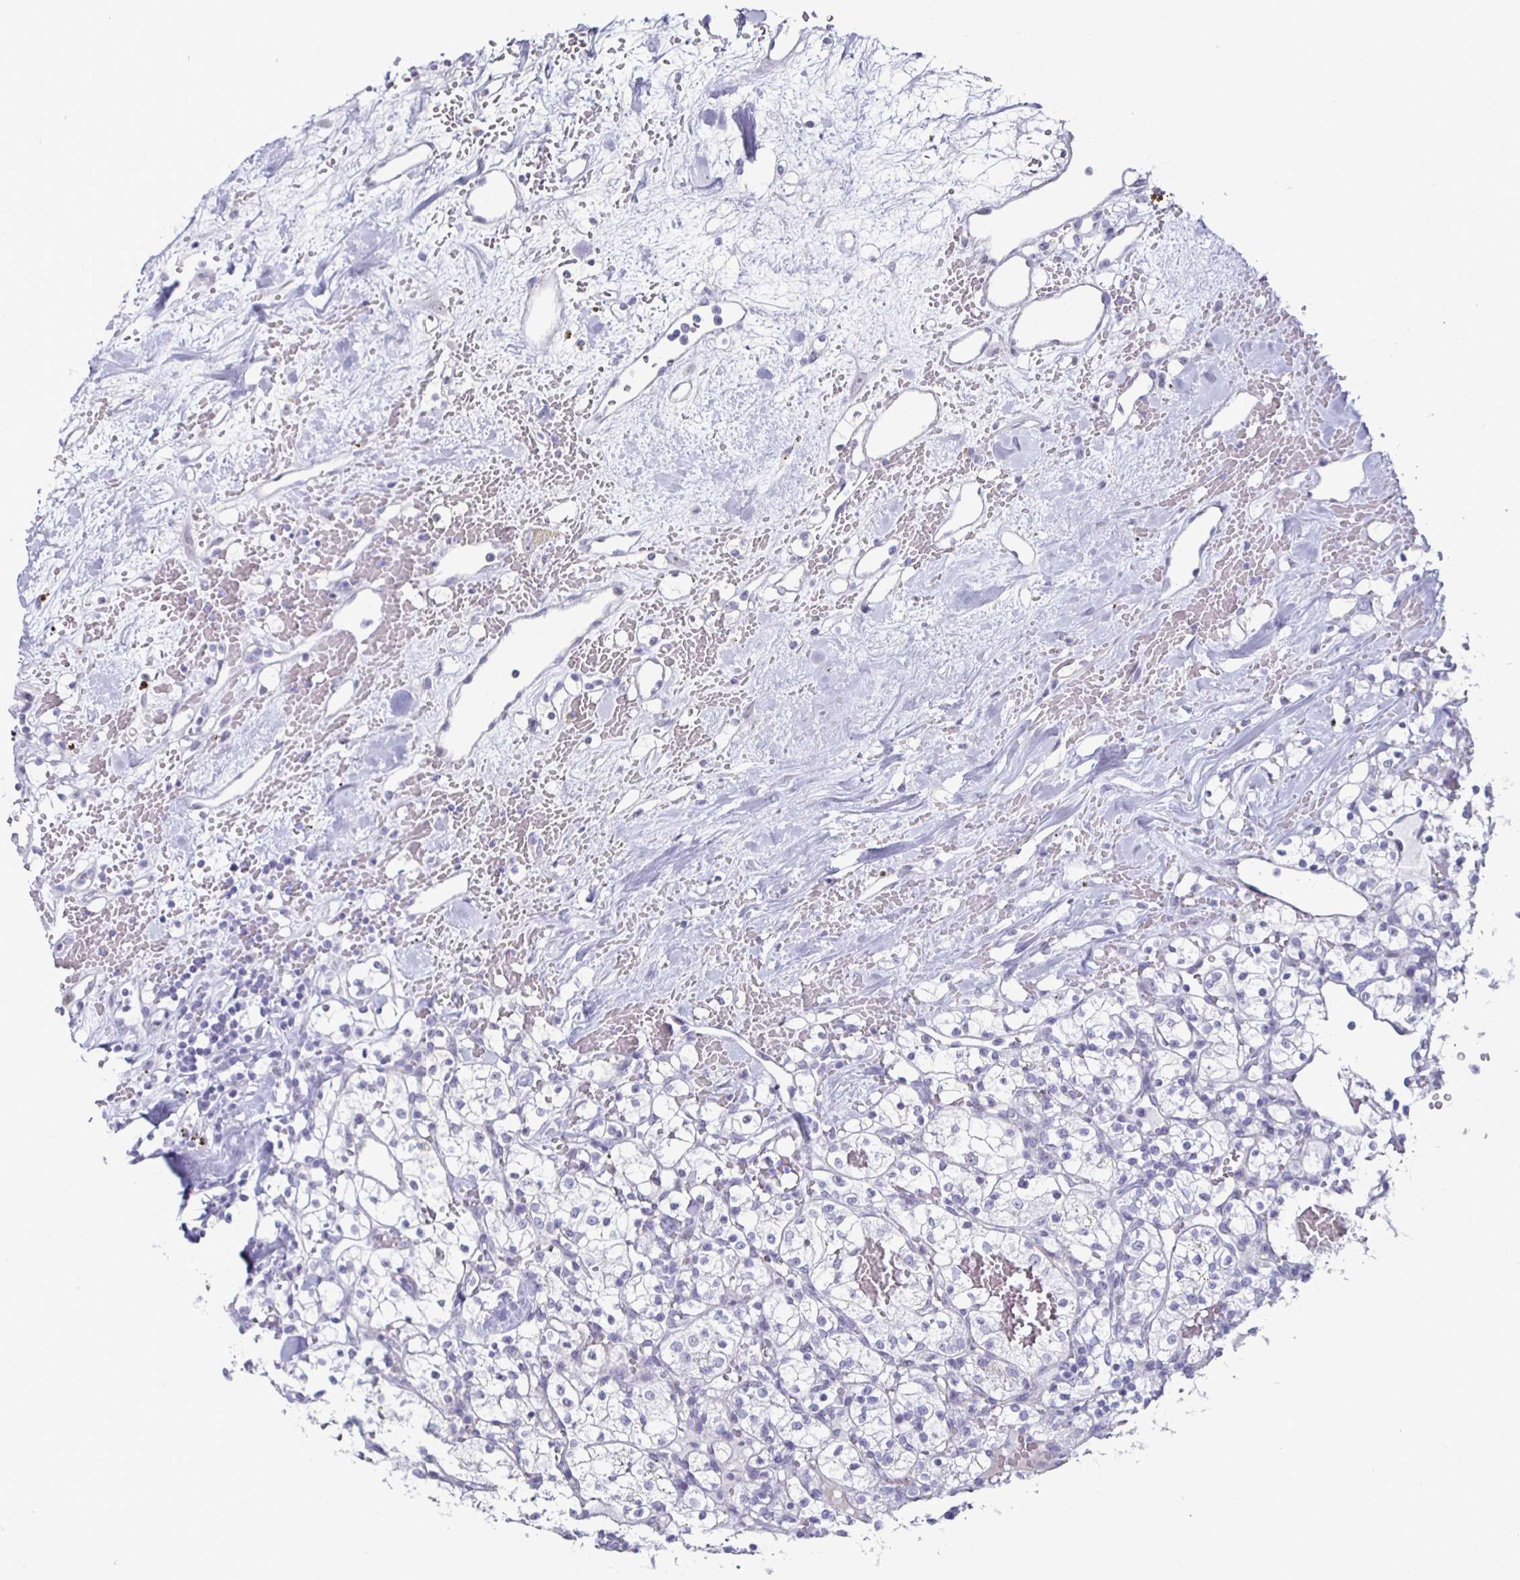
{"staining": {"intensity": "negative", "quantity": "none", "location": "none"}, "tissue": "renal cancer", "cell_type": "Tumor cells", "image_type": "cancer", "snomed": [{"axis": "morphology", "description": "Adenocarcinoma, NOS"}, {"axis": "topography", "description": "Kidney"}], "caption": "Tumor cells are negative for protein expression in human renal adenocarcinoma. (Stains: DAB (3,3'-diaminobenzidine) immunohistochemistry with hematoxylin counter stain, Microscopy: brightfield microscopy at high magnification).", "gene": "OOSP2", "patient": {"sex": "female", "age": 60}}